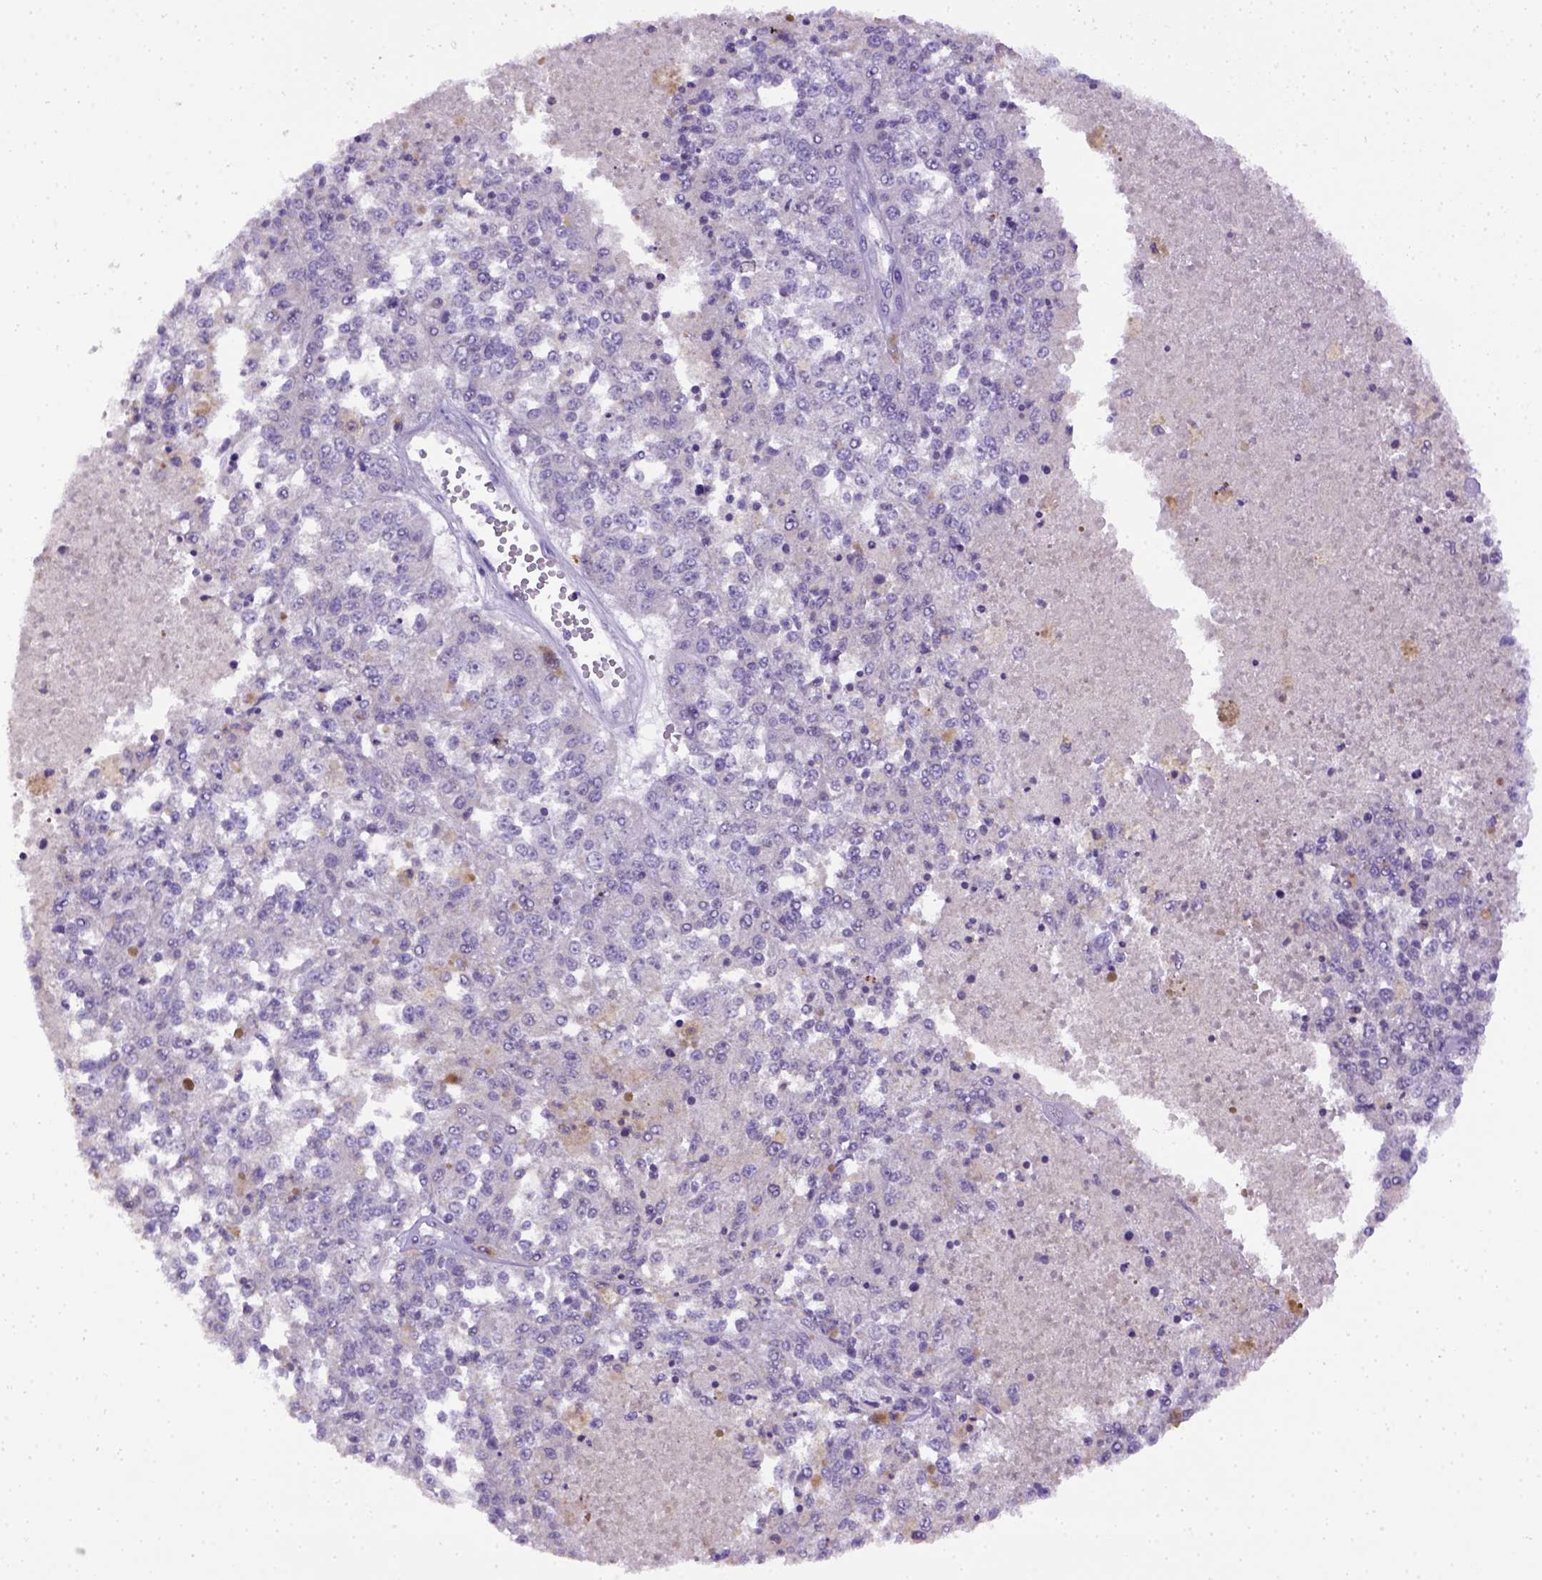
{"staining": {"intensity": "negative", "quantity": "none", "location": "none"}, "tissue": "melanoma", "cell_type": "Tumor cells", "image_type": "cancer", "snomed": [{"axis": "morphology", "description": "Malignant melanoma, Metastatic site"}, {"axis": "topography", "description": "Lymph node"}], "caption": "The immunohistochemistry photomicrograph has no significant positivity in tumor cells of malignant melanoma (metastatic site) tissue.", "gene": "B3GAT1", "patient": {"sex": "female", "age": 64}}